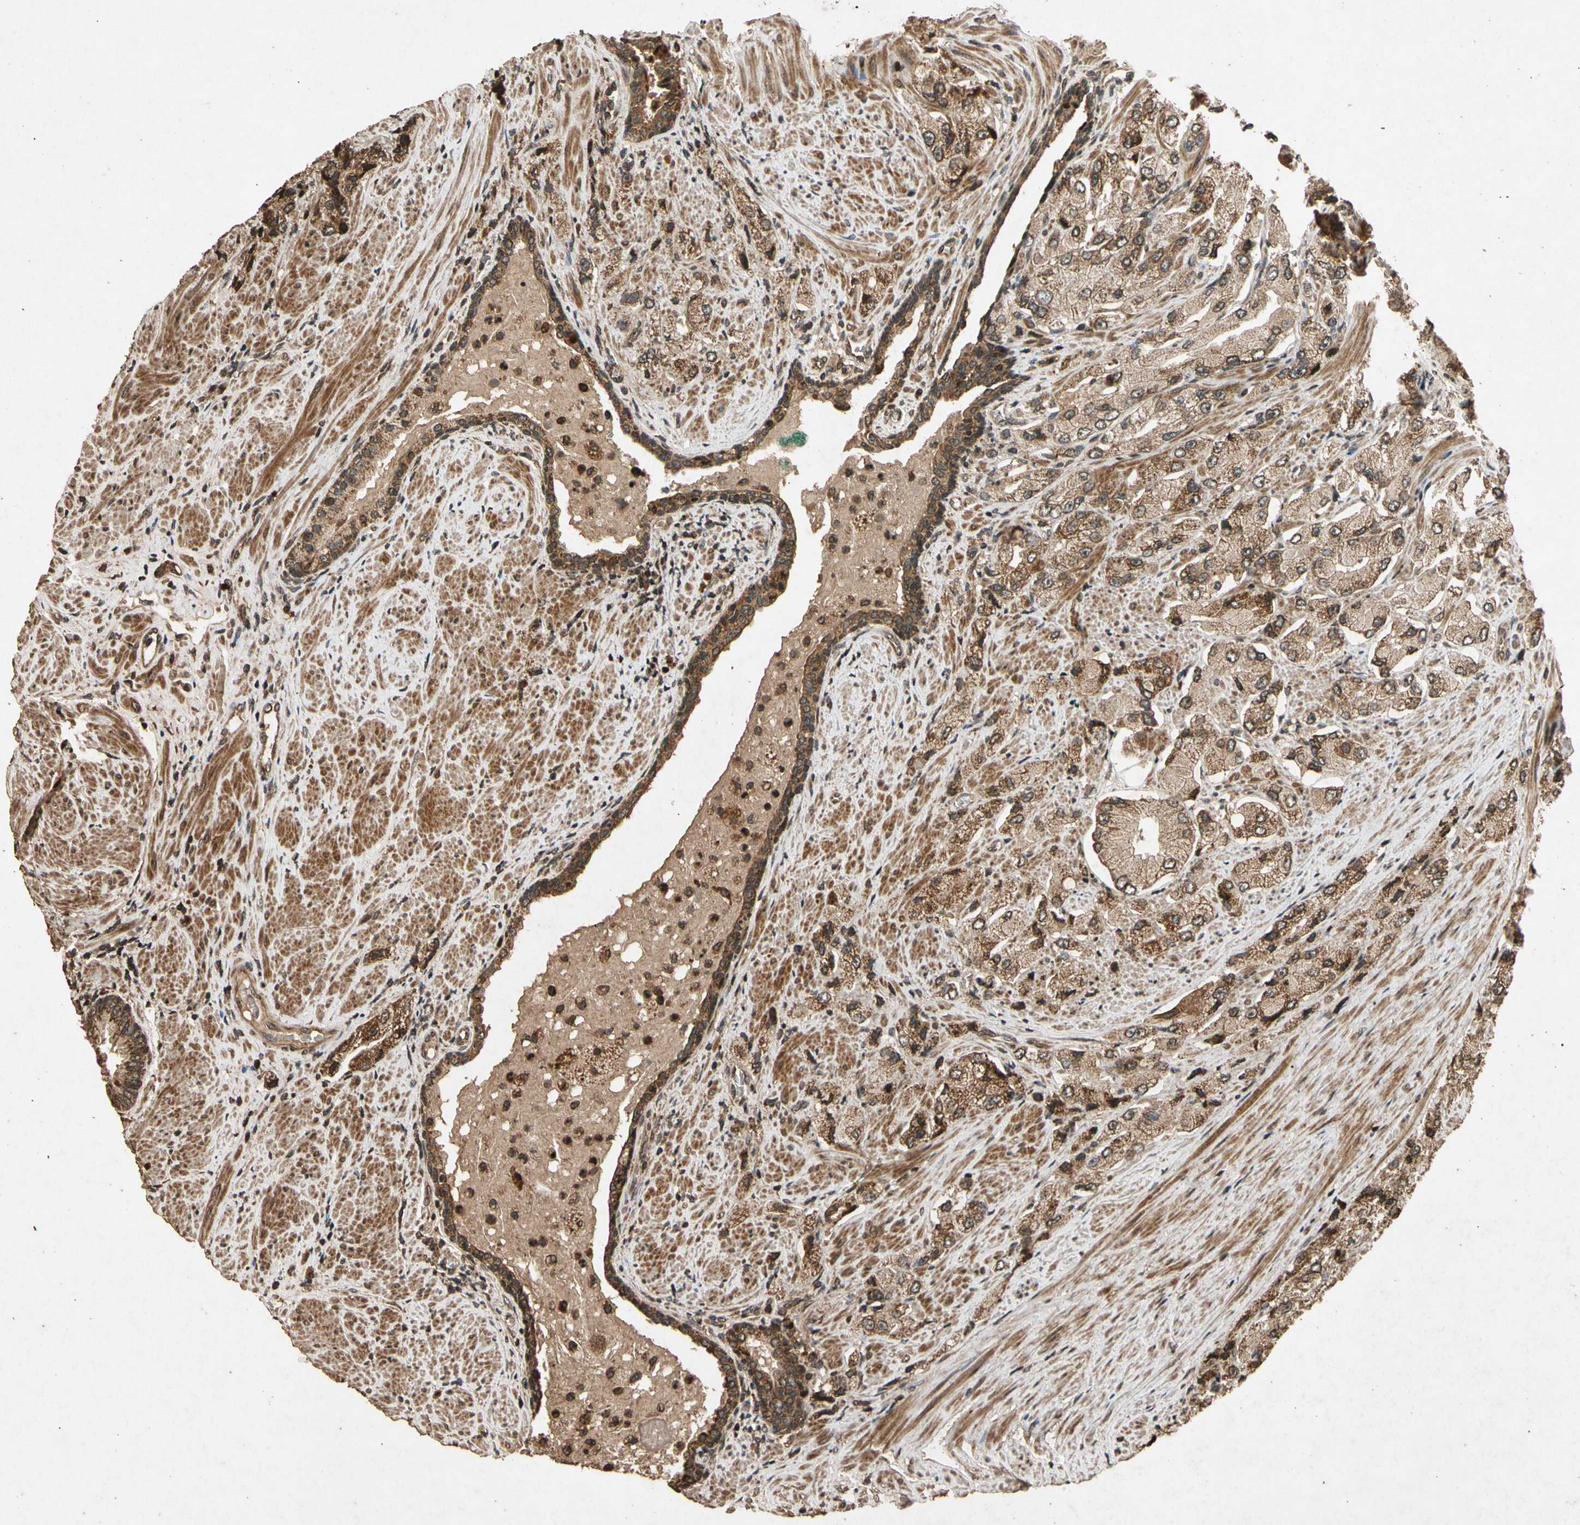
{"staining": {"intensity": "strong", "quantity": ">75%", "location": "cytoplasmic/membranous"}, "tissue": "prostate cancer", "cell_type": "Tumor cells", "image_type": "cancer", "snomed": [{"axis": "morphology", "description": "Adenocarcinoma, High grade"}, {"axis": "topography", "description": "Prostate"}], "caption": "A histopathology image of human prostate cancer (high-grade adenocarcinoma) stained for a protein exhibits strong cytoplasmic/membranous brown staining in tumor cells.", "gene": "TXN2", "patient": {"sex": "male", "age": 58}}